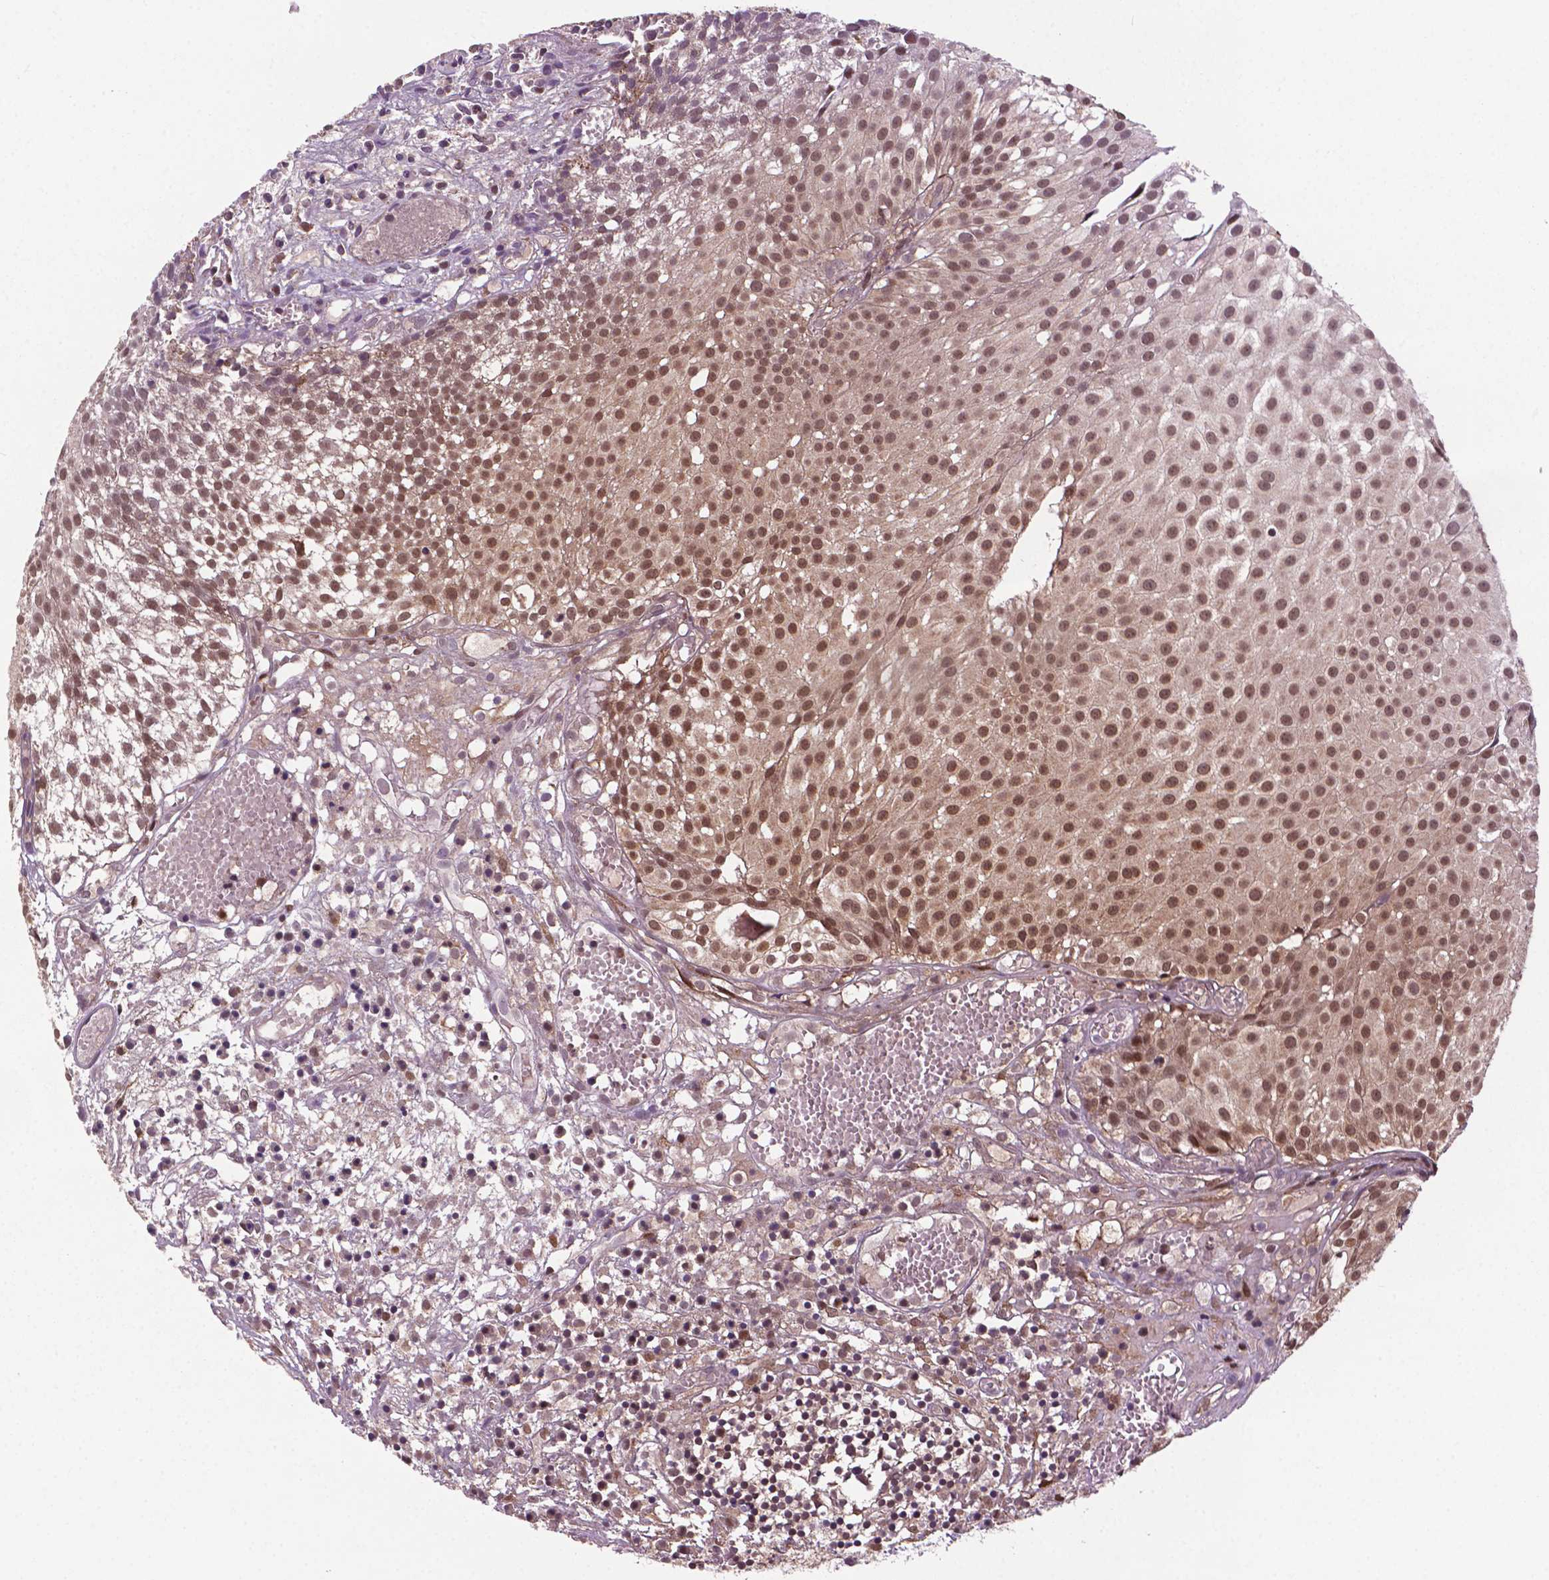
{"staining": {"intensity": "moderate", "quantity": ">75%", "location": "nuclear"}, "tissue": "urothelial cancer", "cell_type": "Tumor cells", "image_type": "cancer", "snomed": [{"axis": "morphology", "description": "Urothelial carcinoma, Low grade"}, {"axis": "topography", "description": "Urinary bladder"}], "caption": "Urothelial cancer was stained to show a protein in brown. There is medium levels of moderate nuclear positivity in about >75% of tumor cells.", "gene": "PLIN3", "patient": {"sex": "male", "age": 79}}